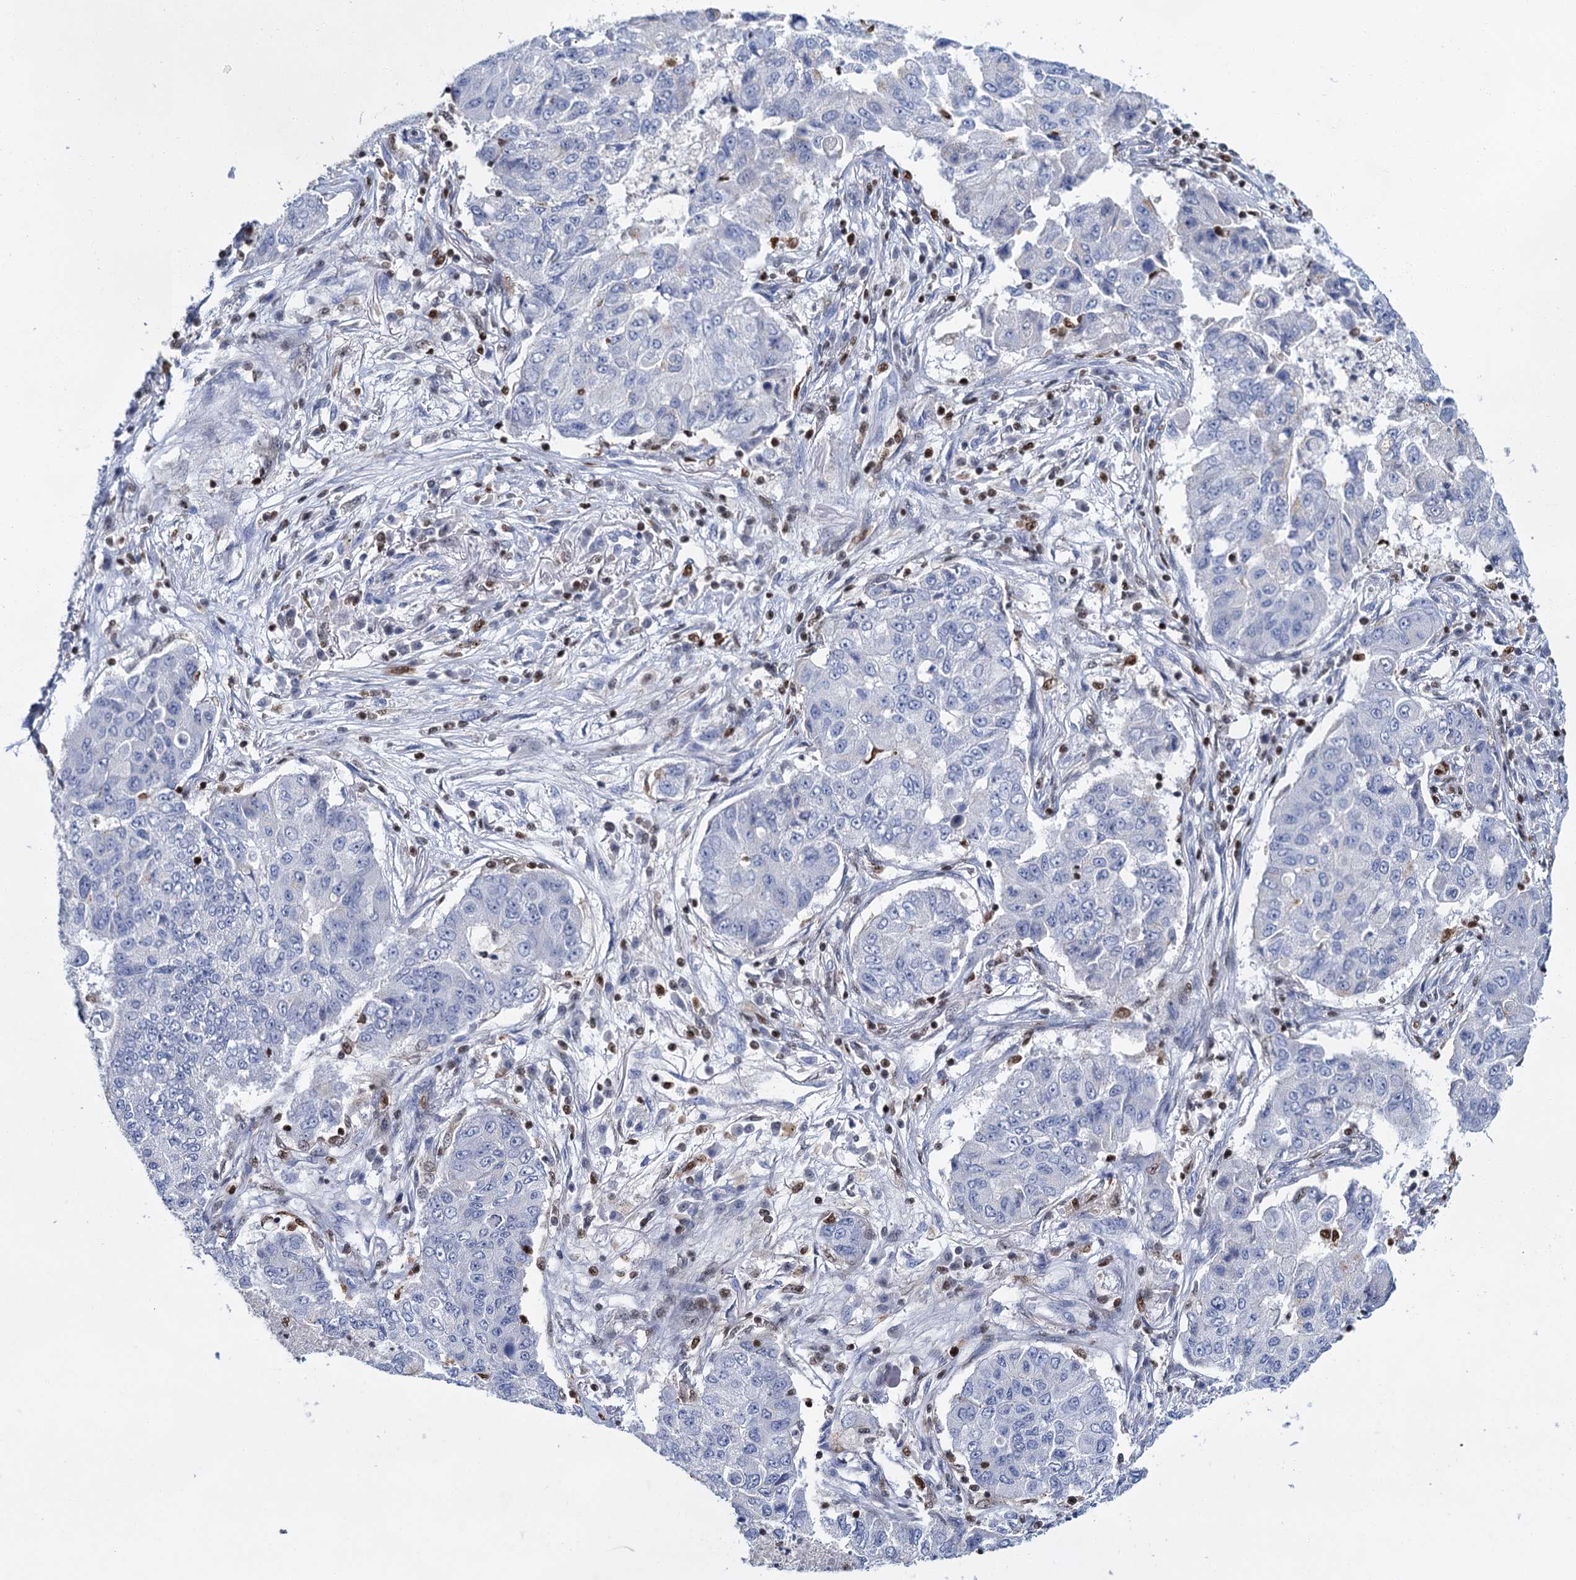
{"staining": {"intensity": "negative", "quantity": "none", "location": "none"}, "tissue": "lung cancer", "cell_type": "Tumor cells", "image_type": "cancer", "snomed": [{"axis": "morphology", "description": "Squamous cell carcinoma, NOS"}, {"axis": "topography", "description": "Lung"}], "caption": "IHC of human lung squamous cell carcinoma displays no staining in tumor cells. The staining was performed using DAB to visualize the protein expression in brown, while the nuclei were stained in blue with hematoxylin (Magnification: 20x).", "gene": "CELF2", "patient": {"sex": "male", "age": 74}}